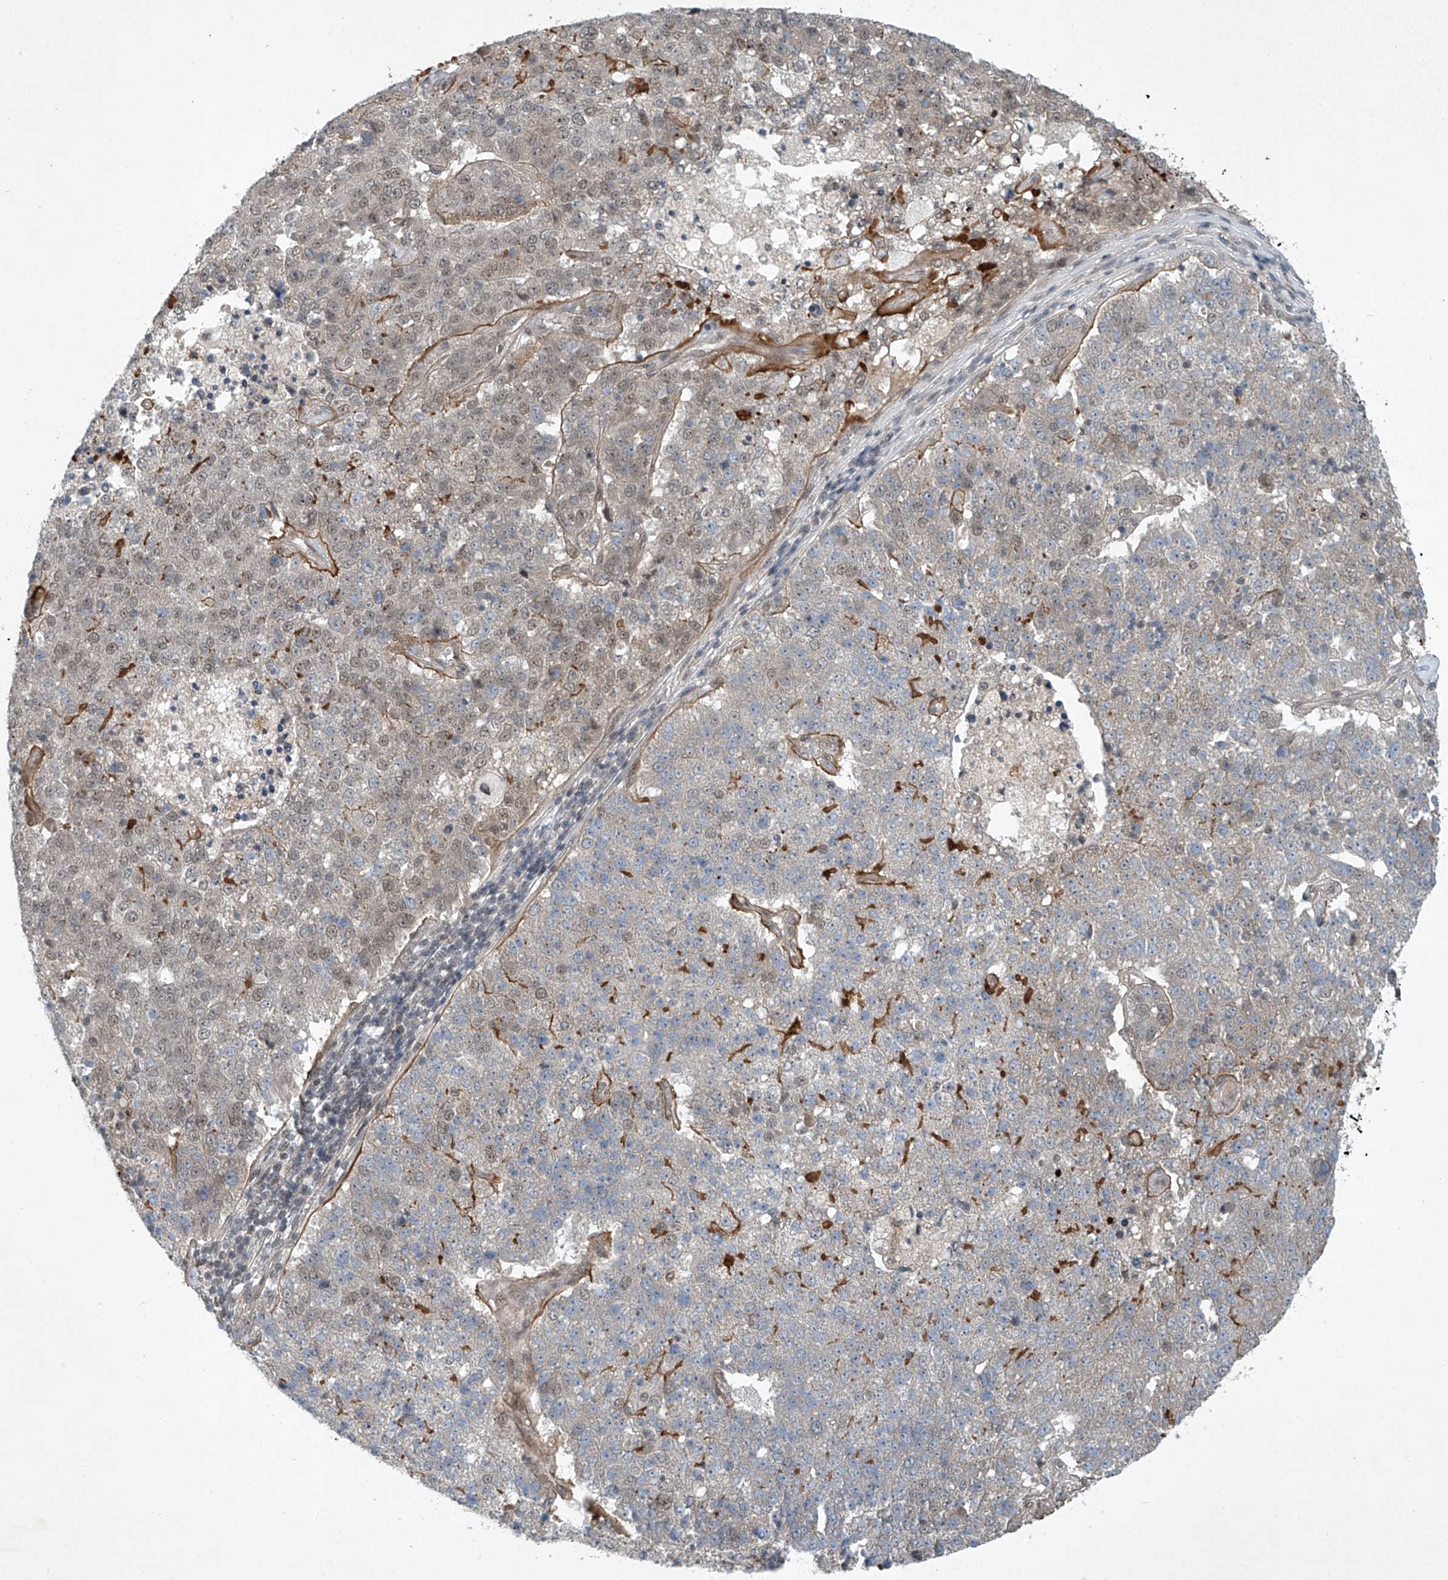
{"staining": {"intensity": "weak", "quantity": "<25%", "location": "nuclear"}, "tissue": "pancreatic cancer", "cell_type": "Tumor cells", "image_type": "cancer", "snomed": [{"axis": "morphology", "description": "Adenocarcinoma, NOS"}, {"axis": "topography", "description": "Pancreas"}], "caption": "DAB (3,3'-diaminobenzidine) immunohistochemical staining of pancreatic cancer (adenocarcinoma) demonstrates no significant expression in tumor cells.", "gene": "TAF8", "patient": {"sex": "female", "age": 61}}